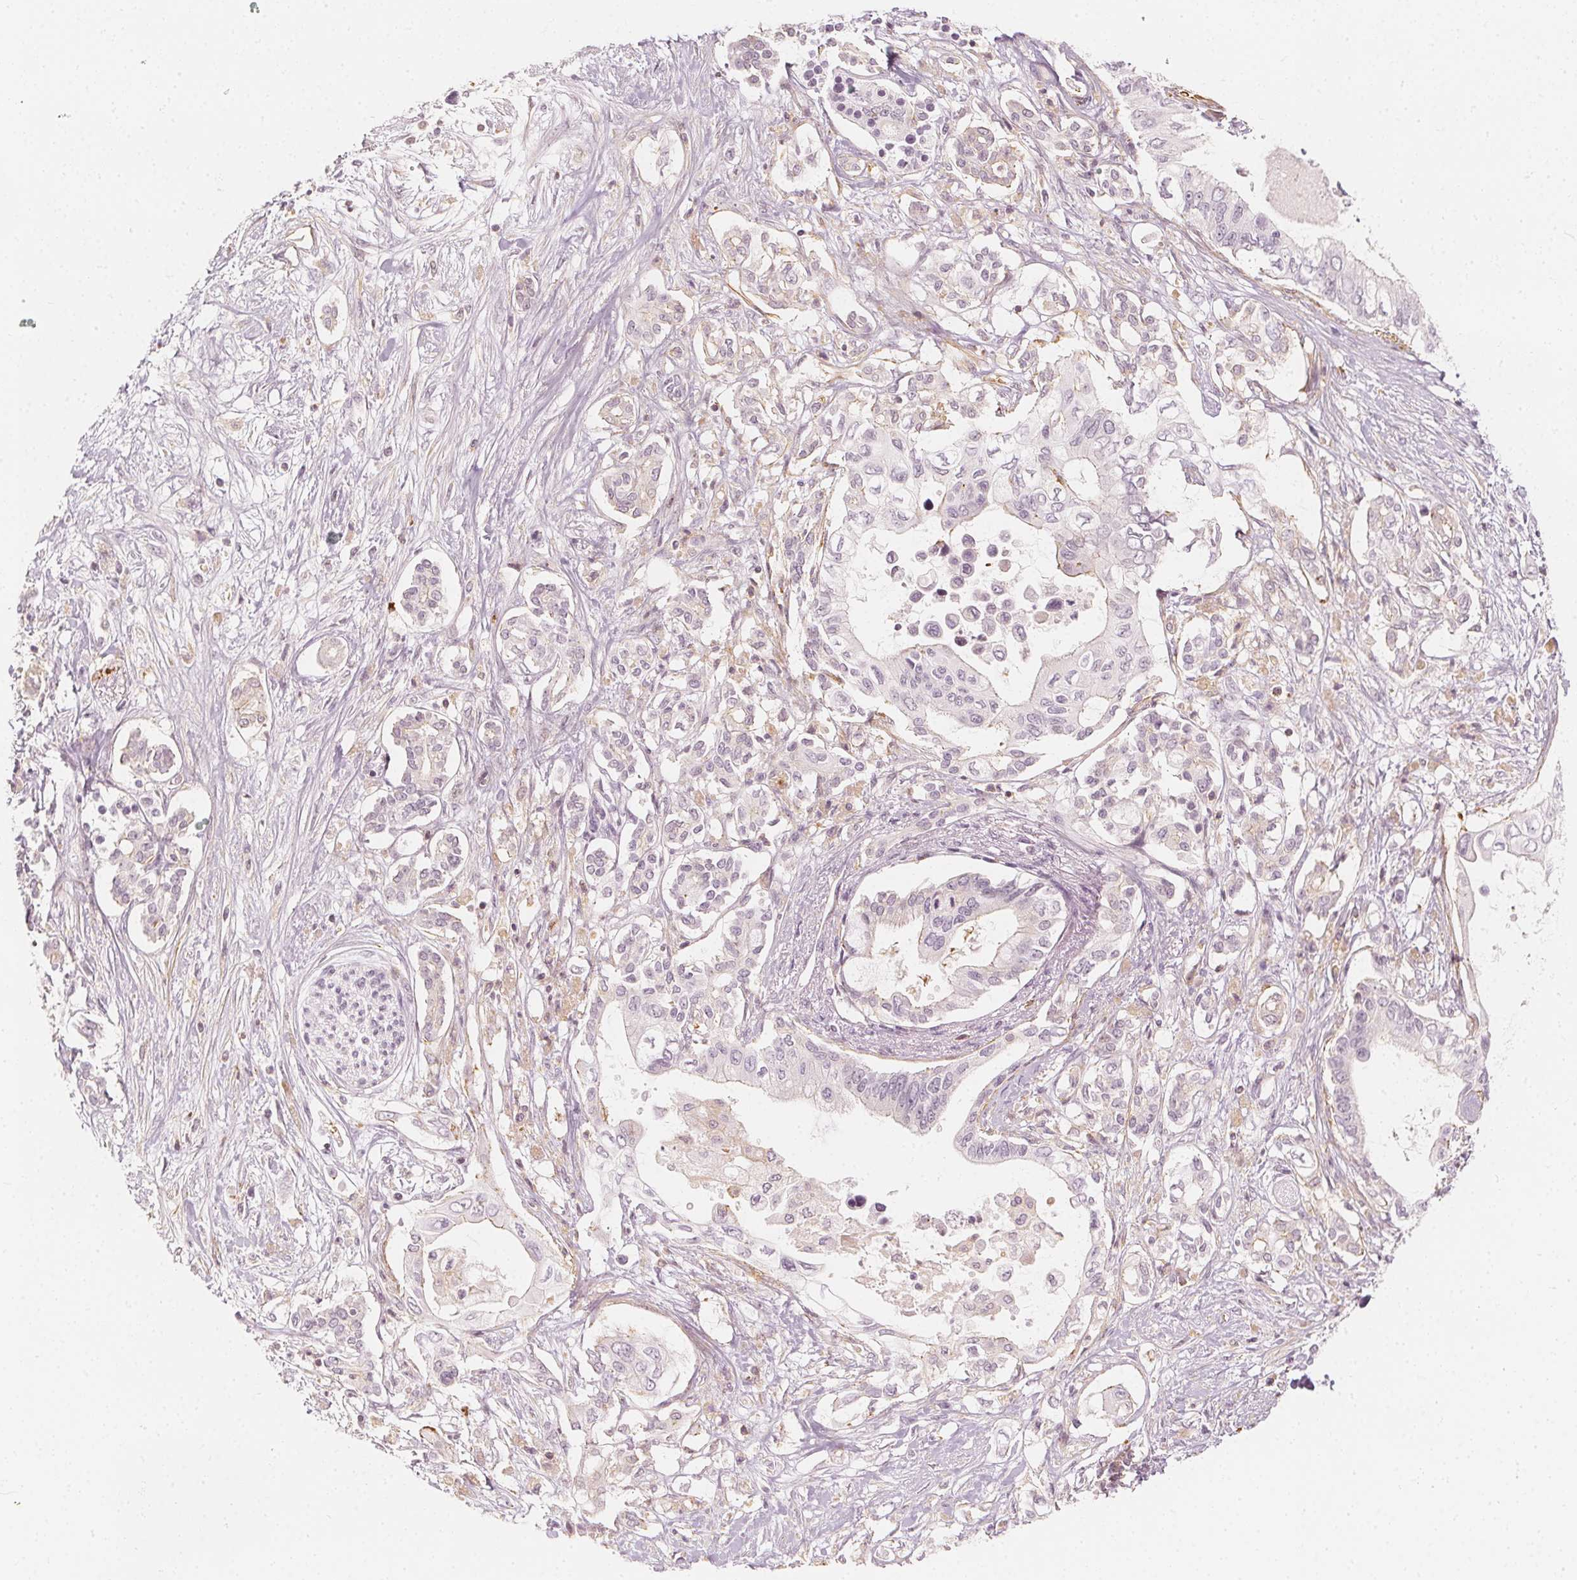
{"staining": {"intensity": "negative", "quantity": "none", "location": "none"}, "tissue": "pancreatic cancer", "cell_type": "Tumor cells", "image_type": "cancer", "snomed": [{"axis": "morphology", "description": "Adenocarcinoma, NOS"}, {"axis": "topography", "description": "Pancreas"}], "caption": "Protein analysis of pancreatic cancer (adenocarcinoma) shows no significant staining in tumor cells. (Brightfield microscopy of DAB (3,3'-diaminobenzidine) immunohistochemistry at high magnification).", "gene": "ARHGAP26", "patient": {"sex": "female", "age": 63}}